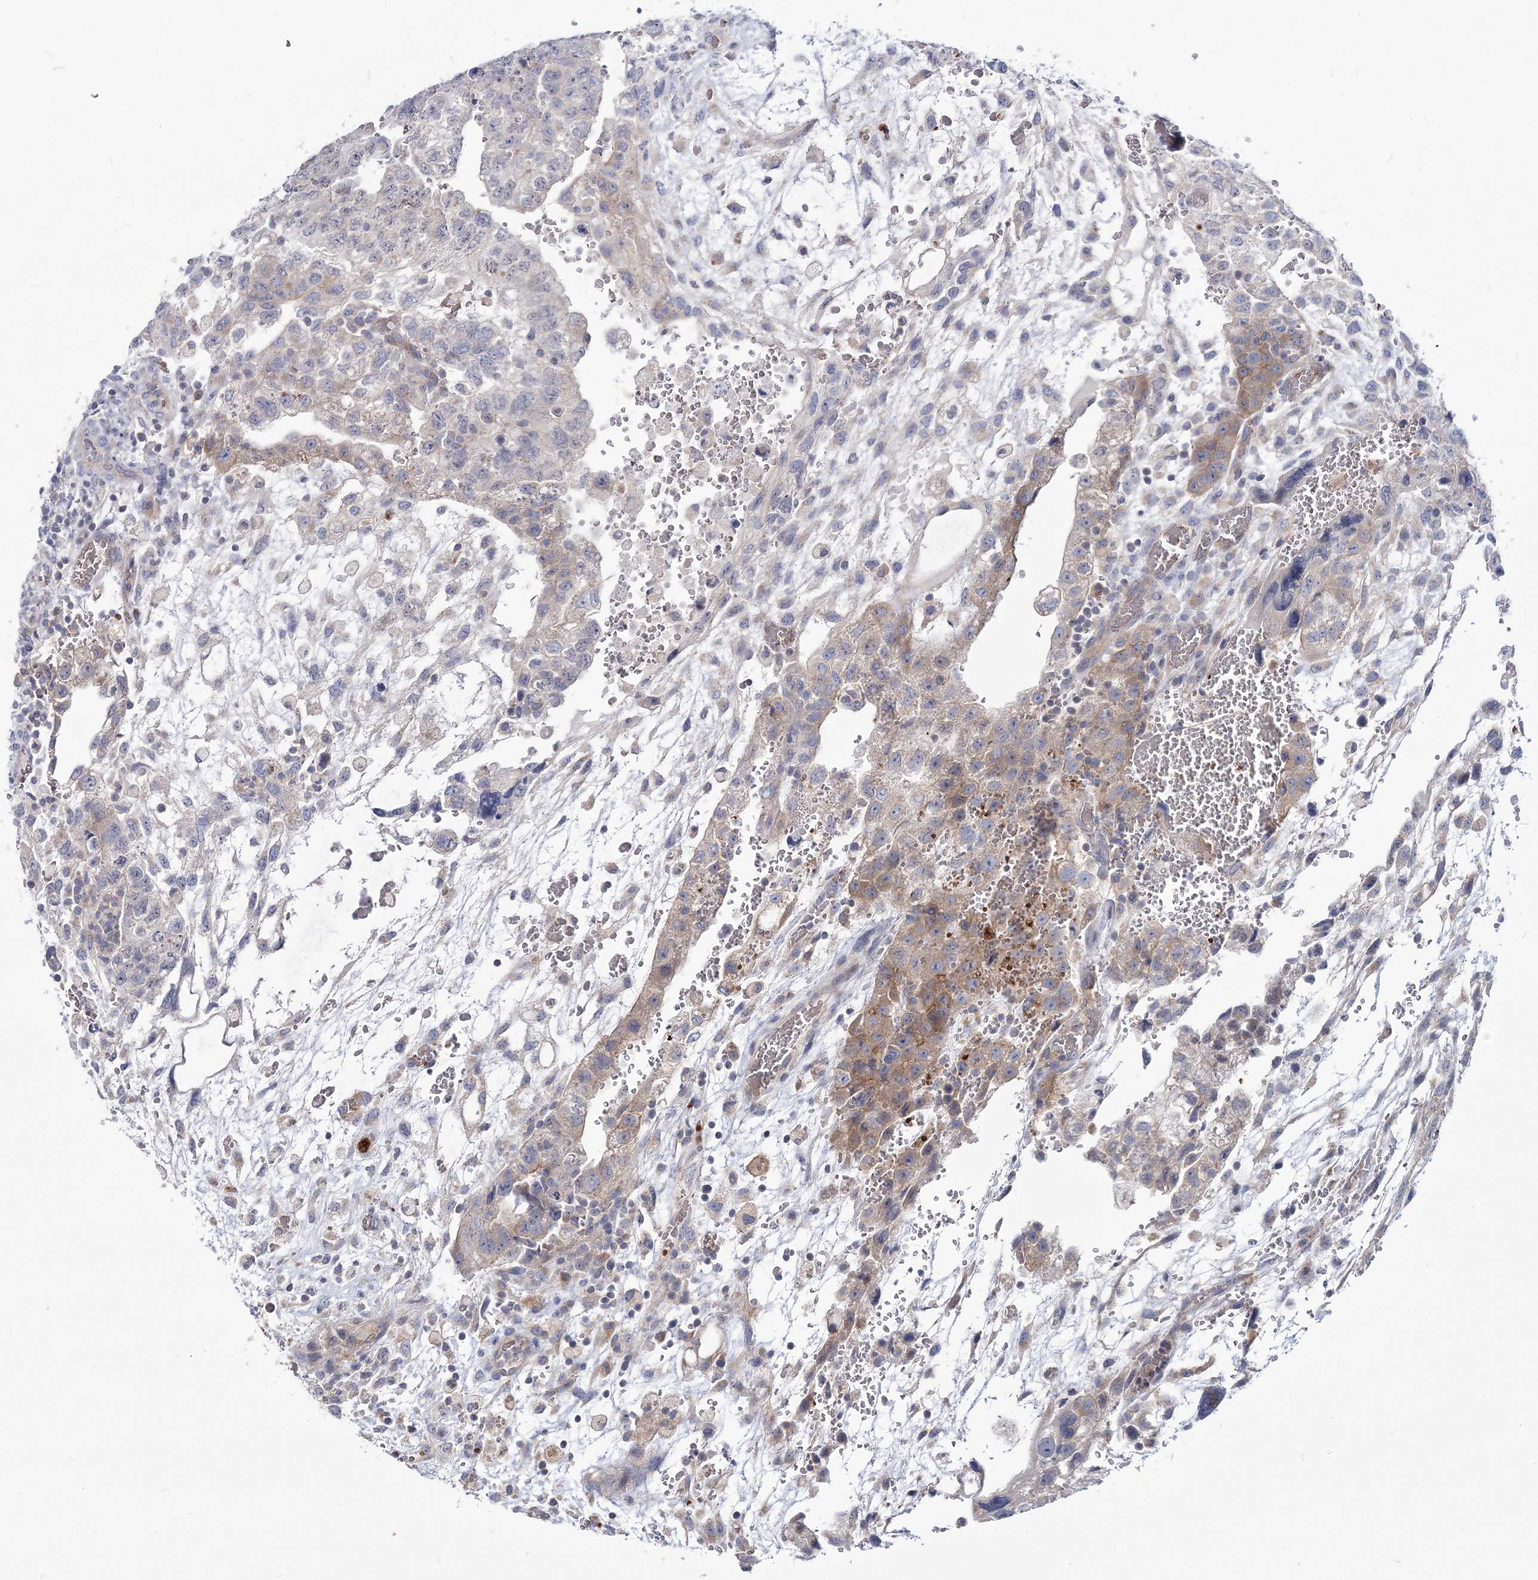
{"staining": {"intensity": "weak", "quantity": "<25%", "location": "cytoplasmic/membranous"}, "tissue": "testis cancer", "cell_type": "Tumor cells", "image_type": "cancer", "snomed": [{"axis": "morphology", "description": "Carcinoma, Embryonal, NOS"}, {"axis": "topography", "description": "Testis"}], "caption": "IHC of testis cancer displays no positivity in tumor cells. (DAB immunohistochemistry (IHC), high magnification).", "gene": "ATP11B", "patient": {"sex": "male", "age": 36}}